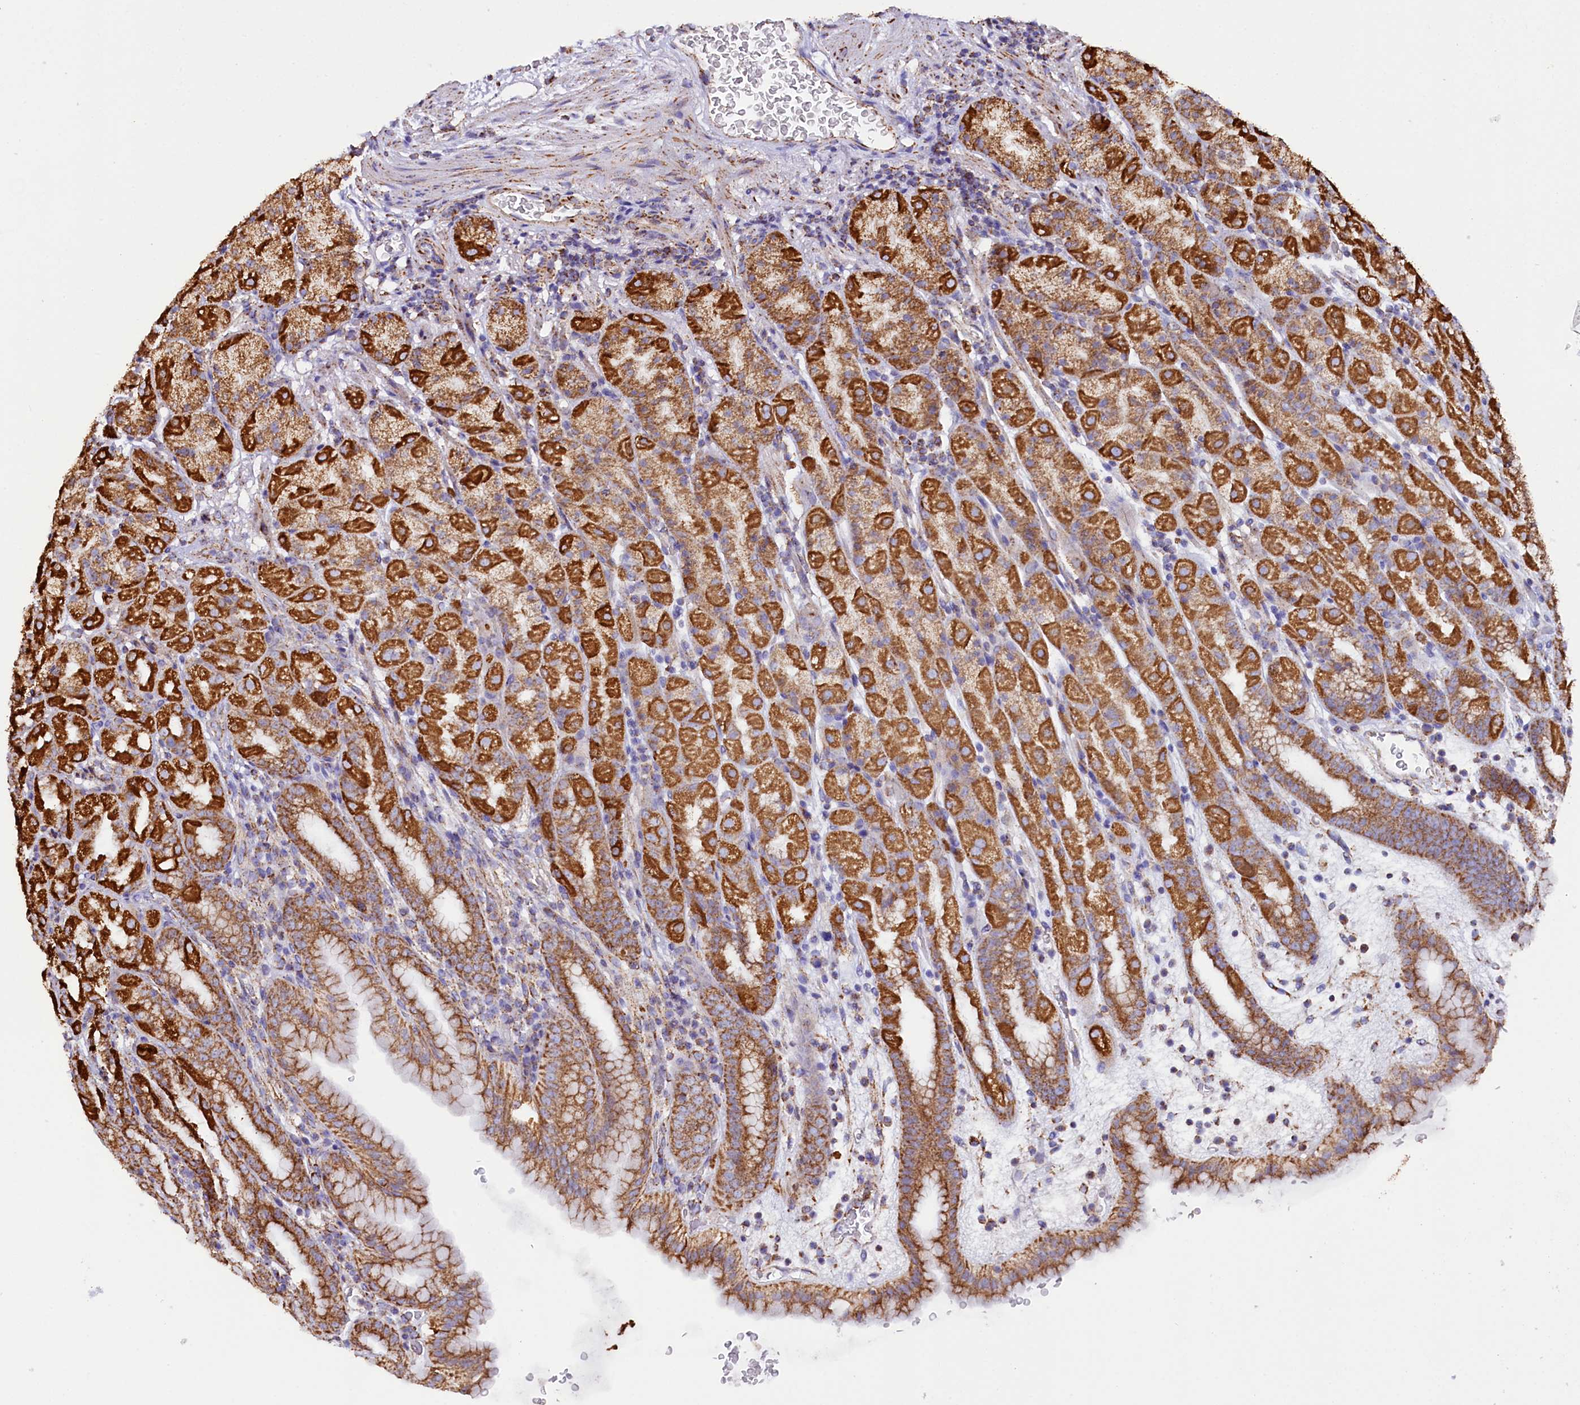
{"staining": {"intensity": "strong", "quantity": ">75%", "location": "cytoplasmic/membranous"}, "tissue": "stomach", "cell_type": "Glandular cells", "image_type": "normal", "snomed": [{"axis": "morphology", "description": "Normal tissue, NOS"}, {"axis": "topography", "description": "Stomach, upper"}], "caption": "IHC staining of unremarkable stomach, which demonstrates high levels of strong cytoplasmic/membranous expression in approximately >75% of glandular cells indicating strong cytoplasmic/membranous protein expression. The staining was performed using DAB (brown) for protein detection and nuclei were counterstained in hematoxylin (blue).", "gene": "APLP2", "patient": {"sex": "male", "age": 68}}